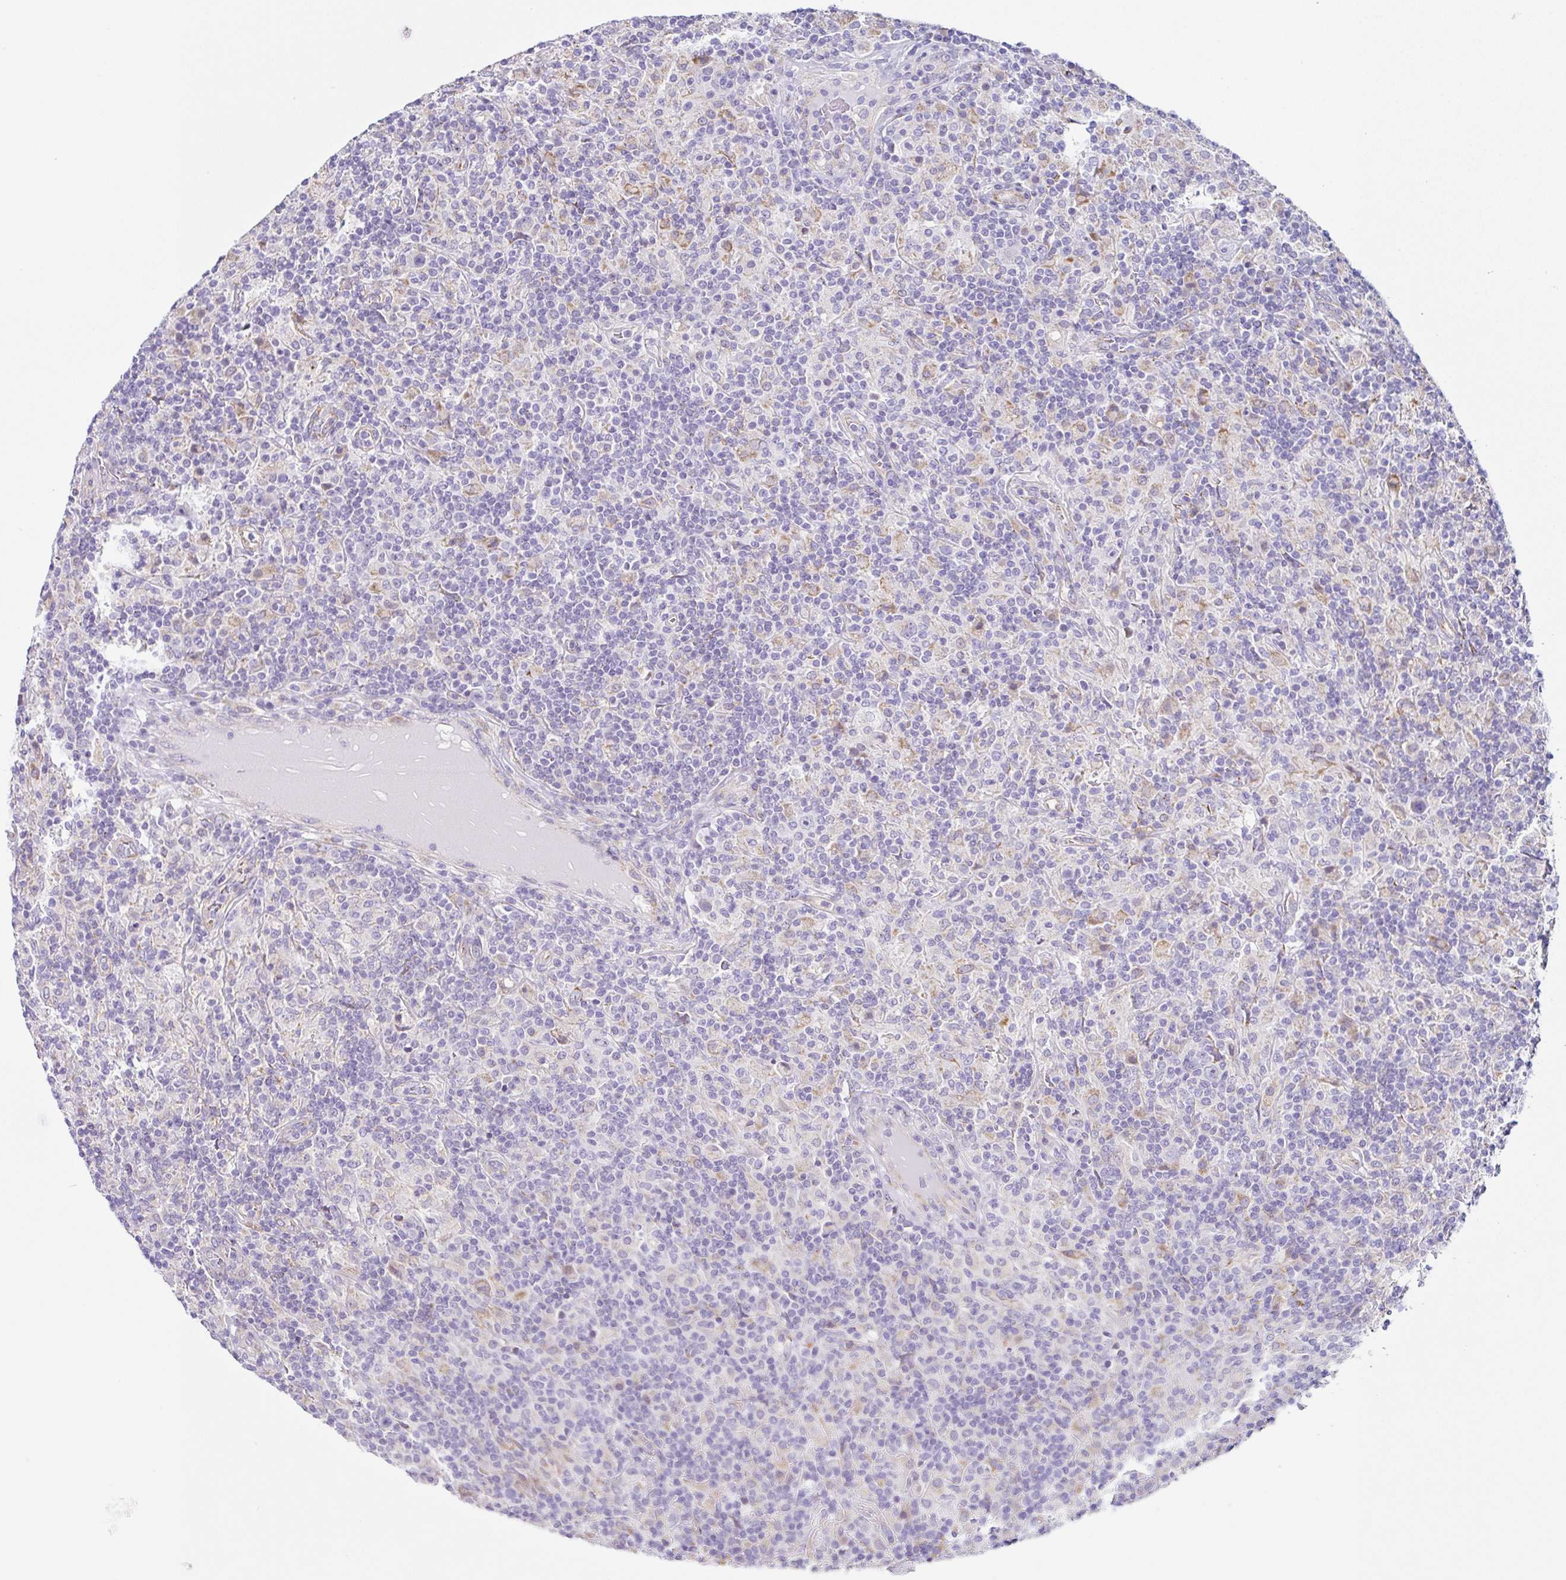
{"staining": {"intensity": "negative", "quantity": "none", "location": "none"}, "tissue": "lymphoma", "cell_type": "Tumor cells", "image_type": "cancer", "snomed": [{"axis": "morphology", "description": "Hodgkin's disease, NOS"}, {"axis": "topography", "description": "Lymph node"}], "caption": "The image exhibits no significant expression in tumor cells of Hodgkin's disease. Brightfield microscopy of IHC stained with DAB (brown) and hematoxylin (blue), captured at high magnification.", "gene": "DKK4", "patient": {"sex": "male", "age": 70}}